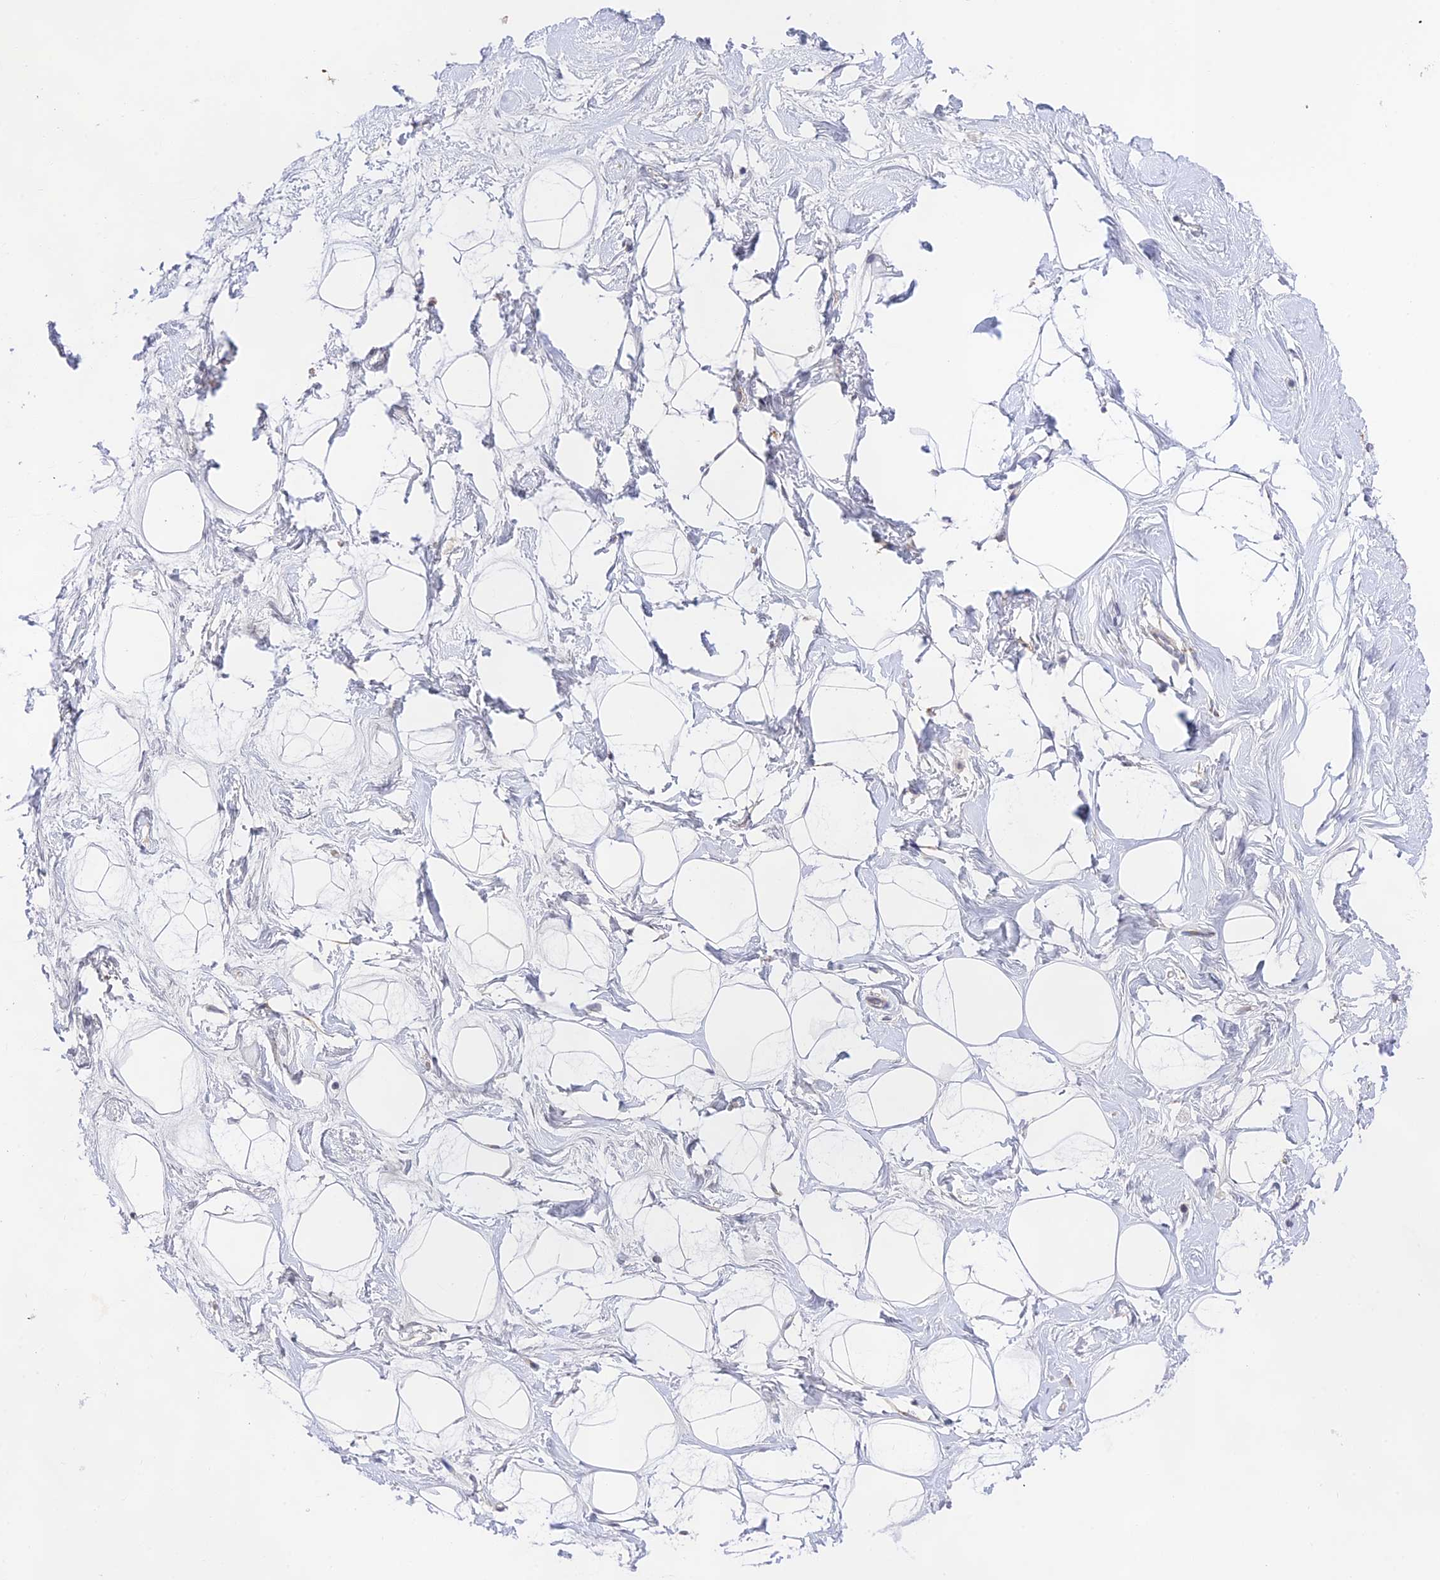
{"staining": {"intensity": "negative", "quantity": "none", "location": "none"}, "tissue": "breast", "cell_type": "Adipocytes", "image_type": "normal", "snomed": [{"axis": "morphology", "description": "Normal tissue, NOS"}, {"axis": "morphology", "description": "Adenoma, NOS"}, {"axis": "topography", "description": "Breast"}], "caption": "This is a histopathology image of immunohistochemistry (IHC) staining of unremarkable breast, which shows no staining in adipocytes.", "gene": "CAMSAP3", "patient": {"sex": "female", "age": 23}}